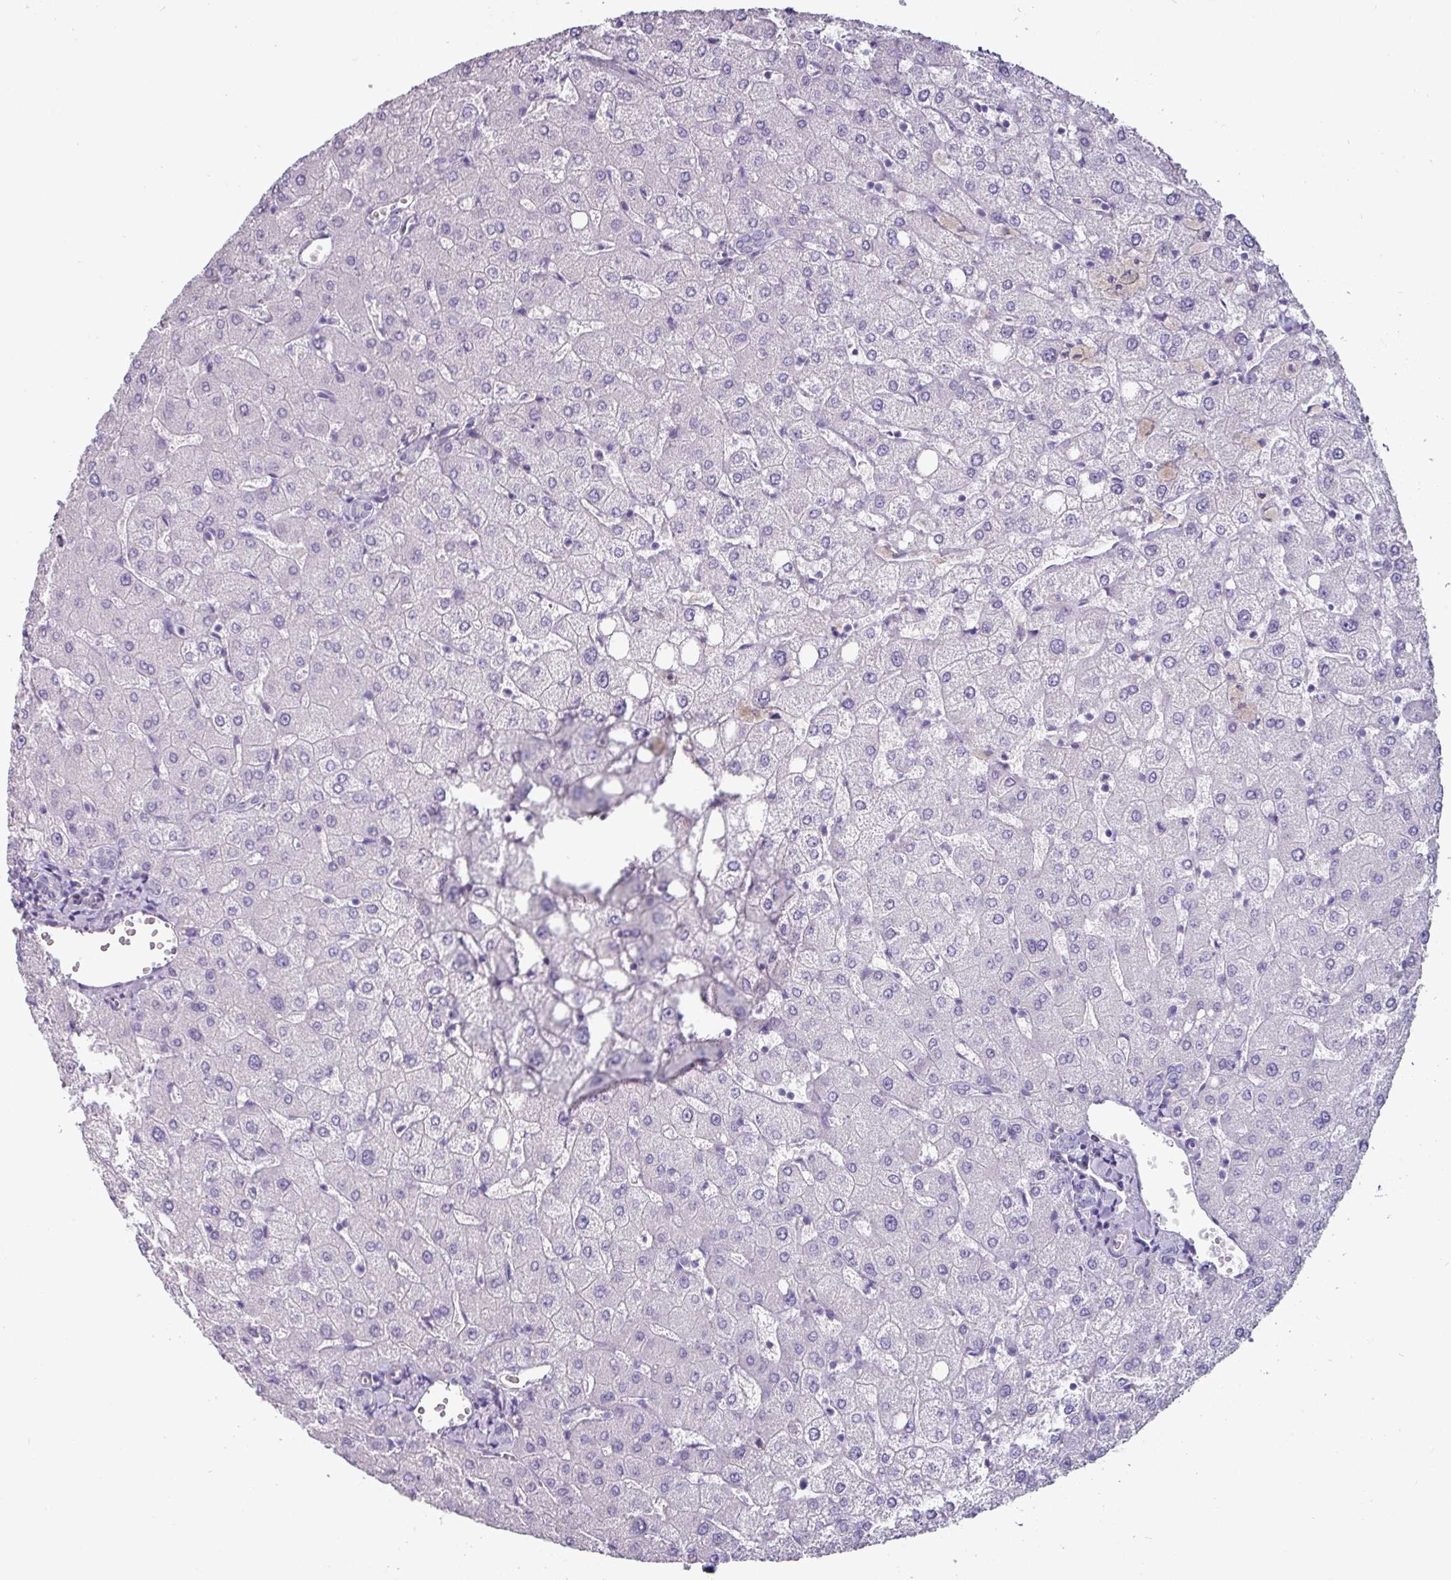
{"staining": {"intensity": "negative", "quantity": "none", "location": "none"}, "tissue": "liver", "cell_type": "Cholangiocytes", "image_type": "normal", "snomed": [{"axis": "morphology", "description": "Normal tissue, NOS"}, {"axis": "topography", "description": "Liver"}], "caption": "A high-resolution micrograph shows immunohistochemistry staining of unremarkable liver, which reveals no significant staining in cholangiocytes. Brightfield microscopy of IHC stained with DAB (brown) and hematoxylin (blue), captured at high magnification.", "gene": "EYA3", "patient": {"sex": "female", "age": 54}}